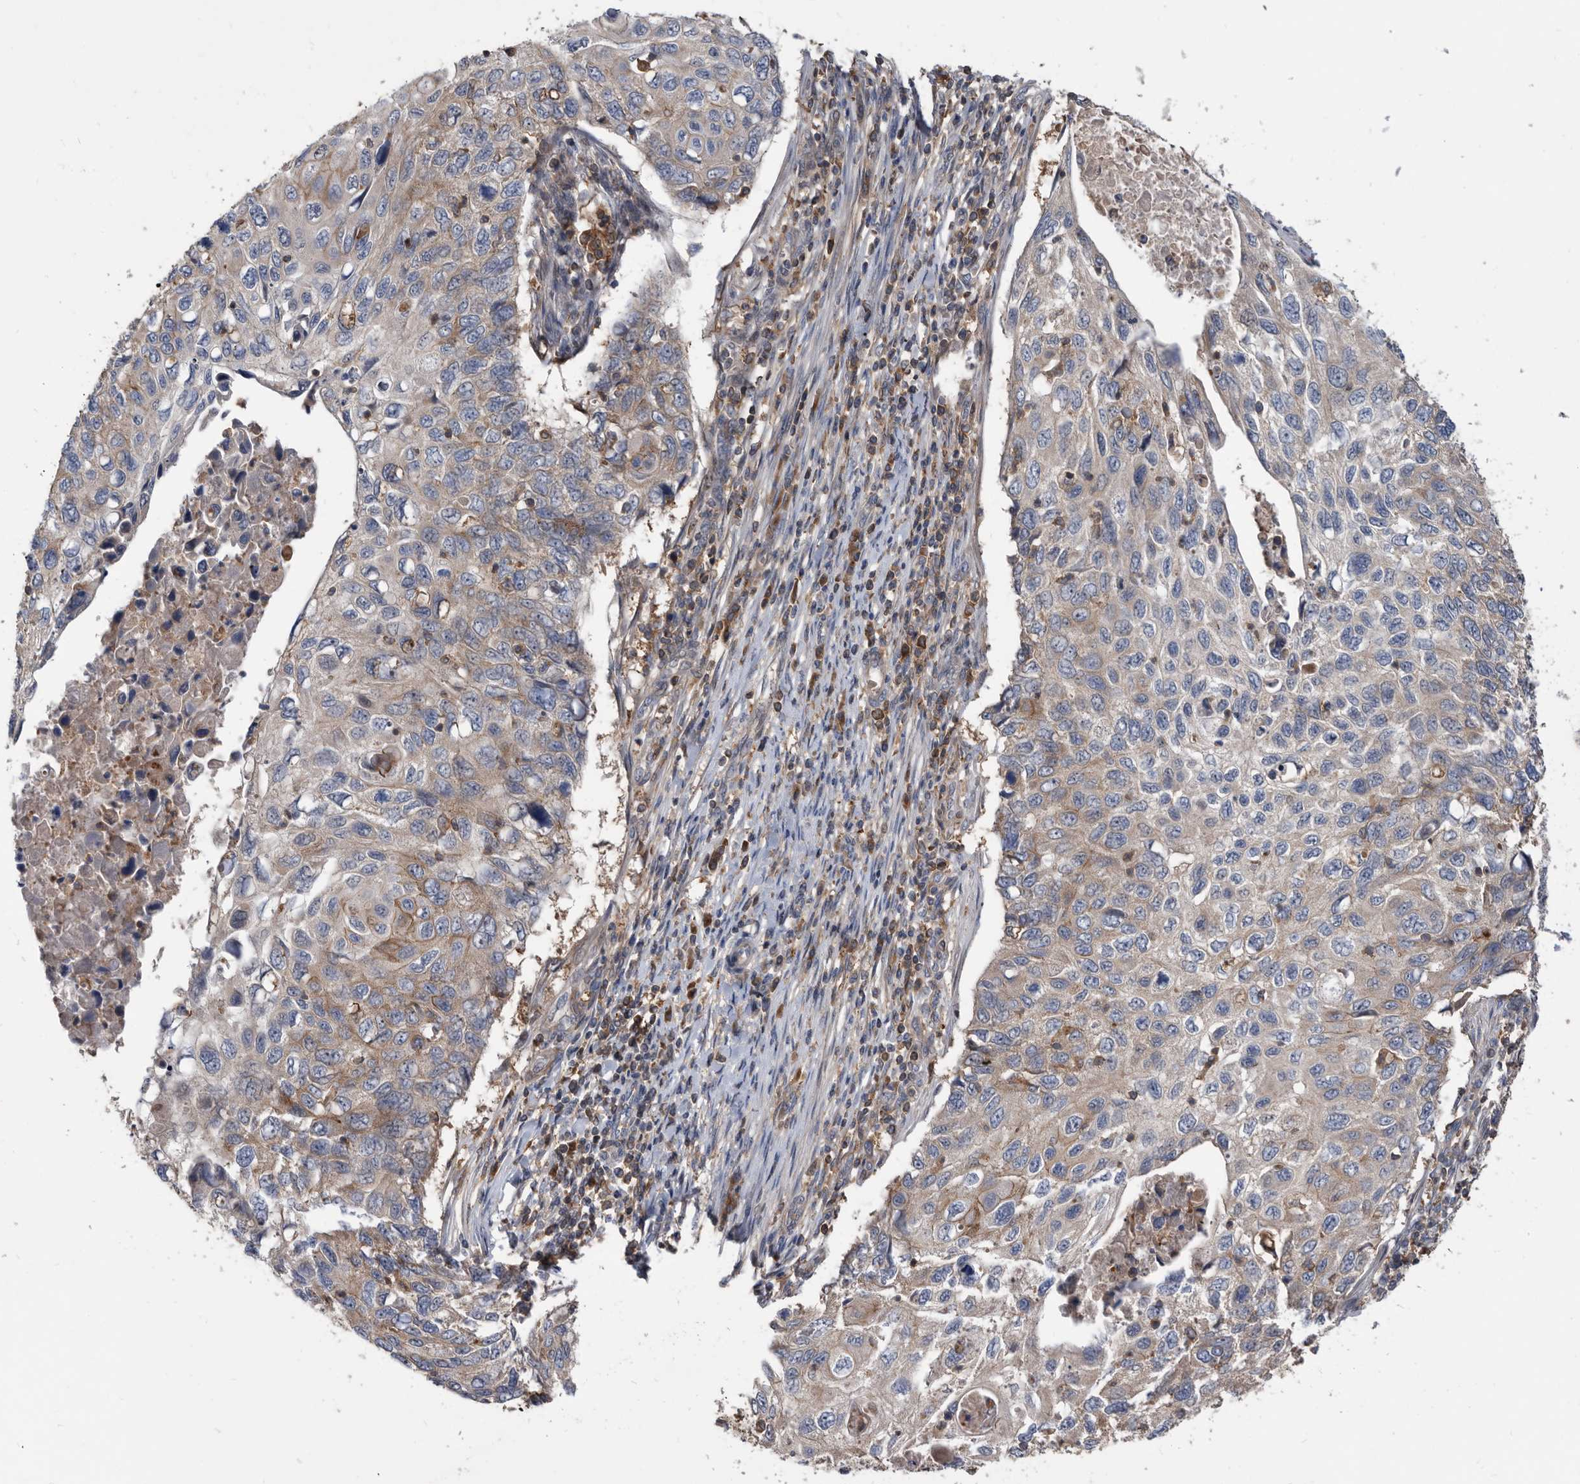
{"staining": {"intensity": "weak", "quantity": "<25%", "location": "cytoplasmic/membranous"}, "tissue": "cervical cancer", "cell_type": "Tumor cells", "image_type": "cancer", "snomed": [{"axis": "morphology", "description": "Squamous cell carcinoma, NOS"}, {"axis": "topography", "description": "Cervix"}], "caption": "Cervical cancer (squamous cell carcinoma) was stained to show a protein in brown. There is no significant expression in tumor cells.", "gene": "APEH", "patient": {"sex": "female", "age": 70}}